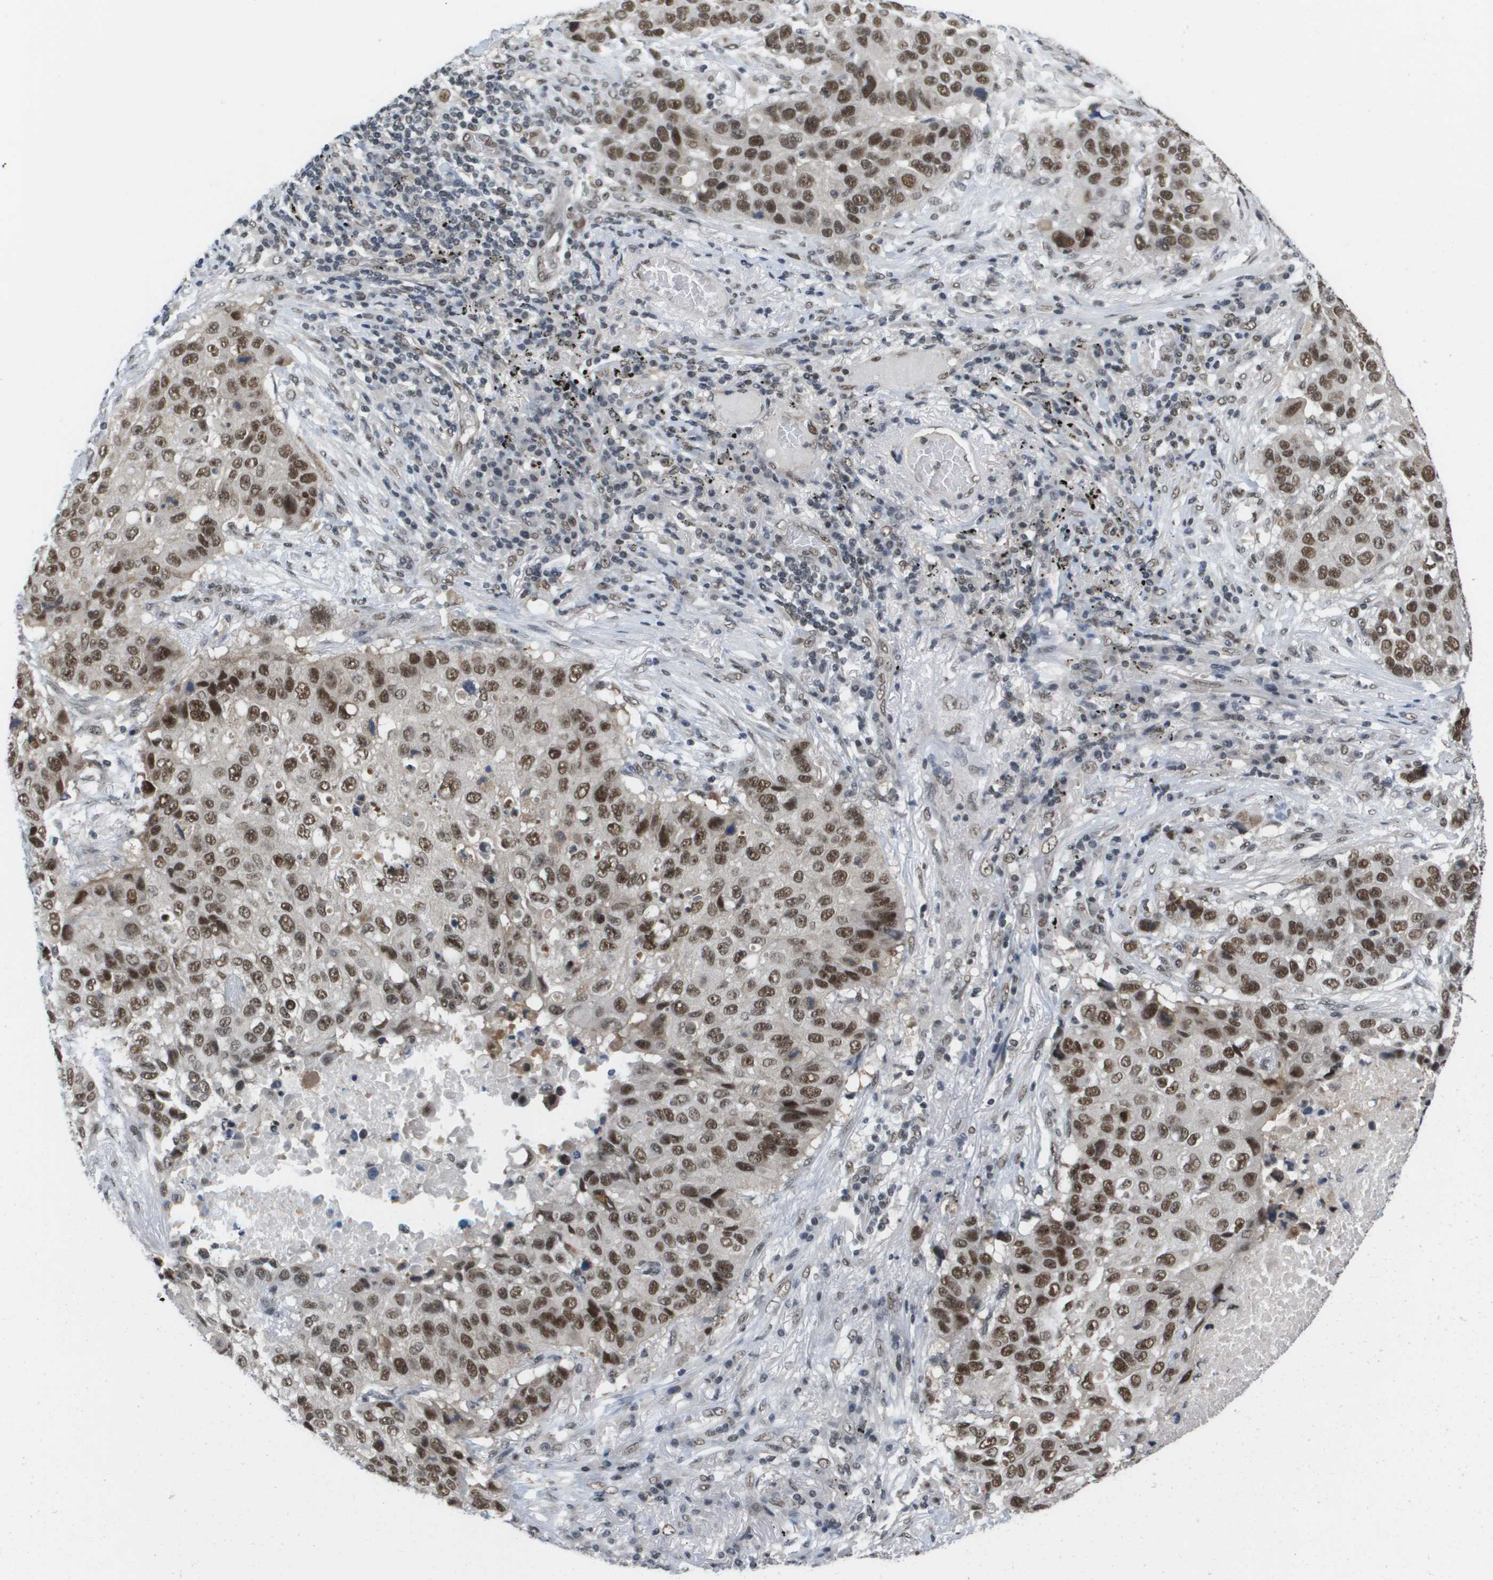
{"staining": {"intensity": "moderate", "quantity": ">75%", "location": "nuclear"}, "tissue": "lung cancer", "cell_type": "Tumor cells", "image_type": "cancer", "snomed": [{"axis": "morphology", "description": "Squamous cell carcinoma, NOS"}, {"axis": "topography", "description": "Lung"}], "caption": "Immunohistochemical staining of lung squamous cell carcinoma reveals medium levels of moderate nuclear expression in approximately >75% of tumor cells.", "gene": "ISY1", "patient": {"sex": "male", "age": 57}}